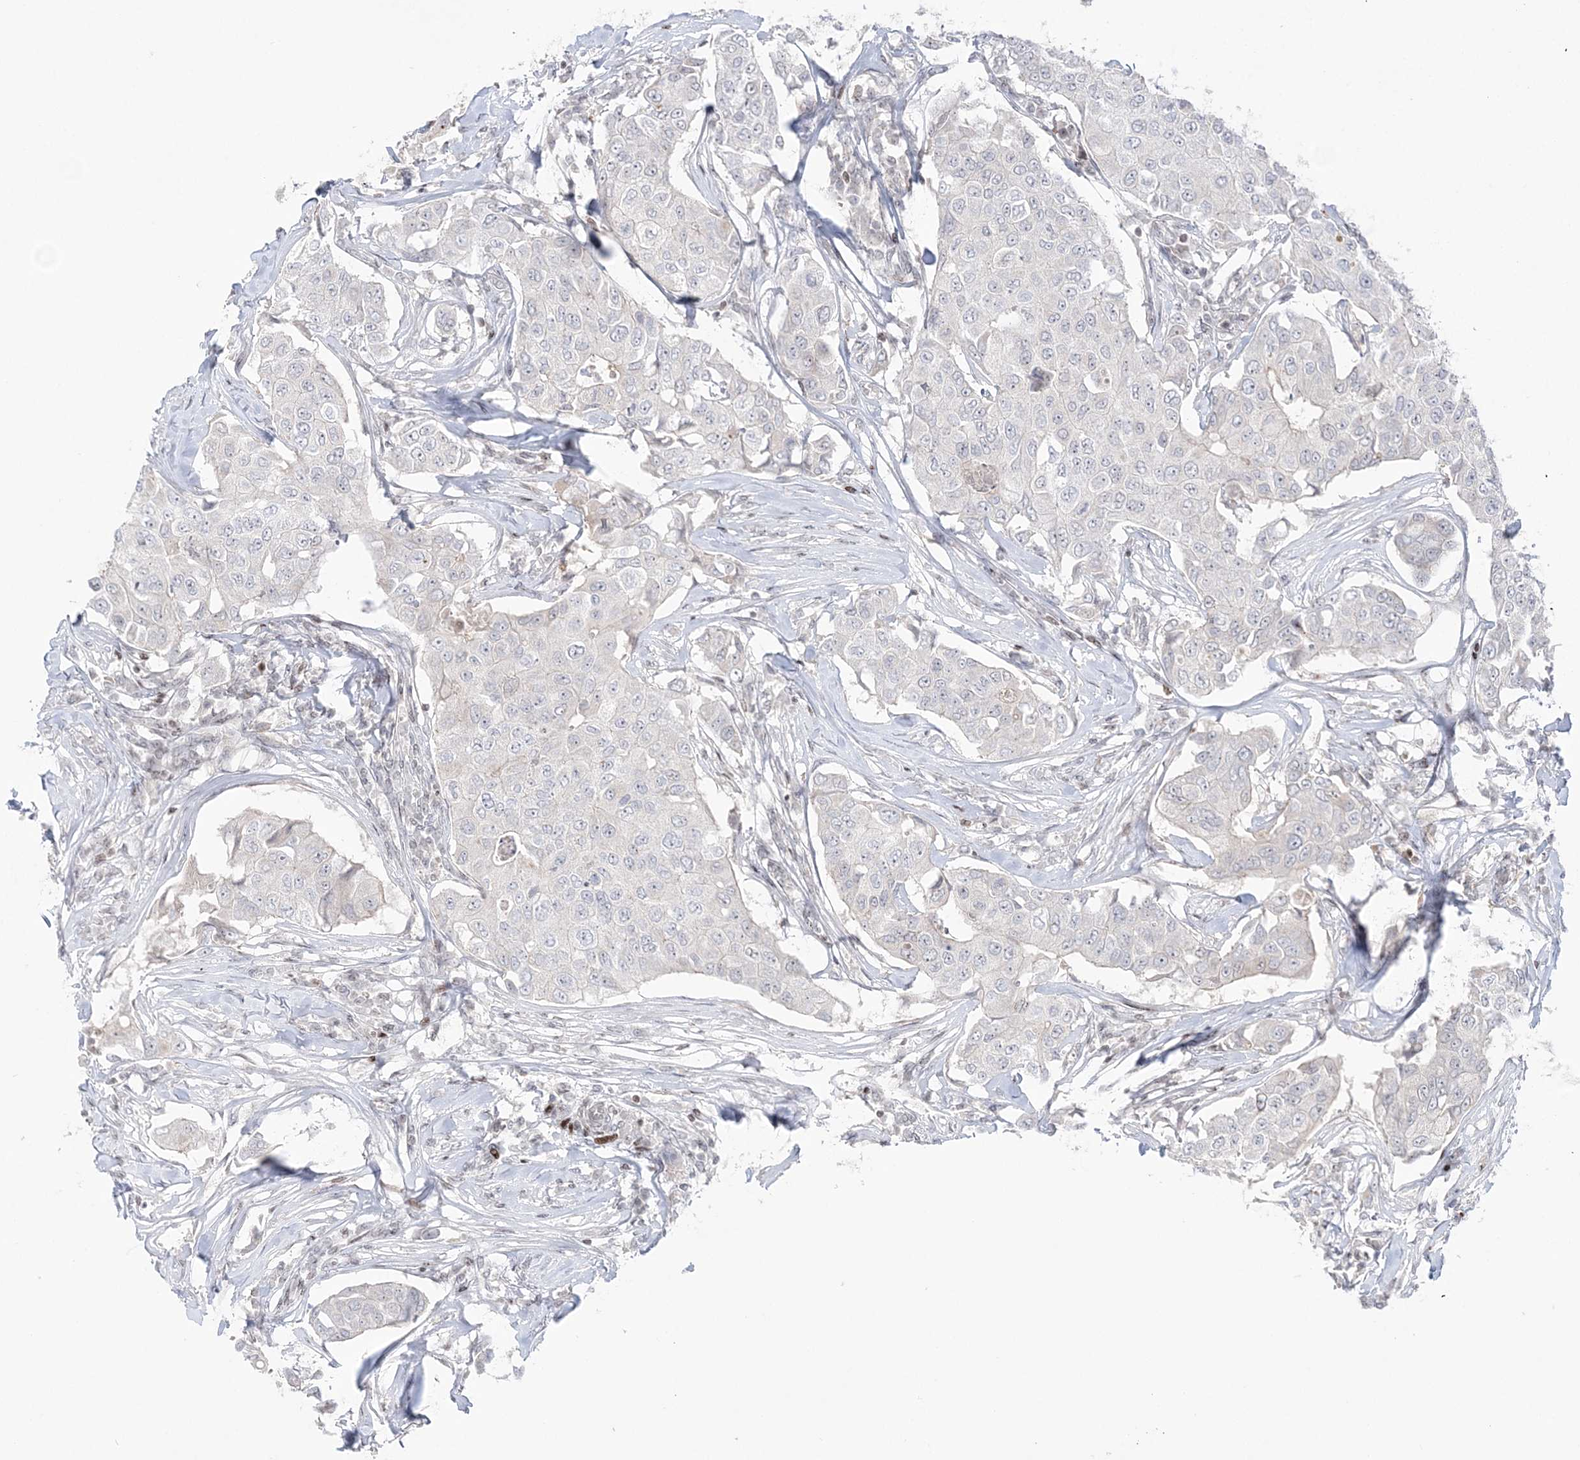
{"staining": {"intensity": "negative", "quantity": "none", "location": "none"}, "tissue": "breast cancer", "cell_type": "Tumor cells", "image_type": "cancer", "snomed": [{"axis": "morphology", "description": "Duct carcinoma"}, {"axis": "topography", "description": "Breast"}], "caption": "Immunohistochemistry (IHC) of breast cancer (infiltrating ductal carcinoma) reveals no positivity in tumor cells. (DAB immunohistochemistry (IHC) visualized using brightfield microscopy, high magnification).", "gene": "SH3BP4", "patient": {"sex": "female", "age": 80}}